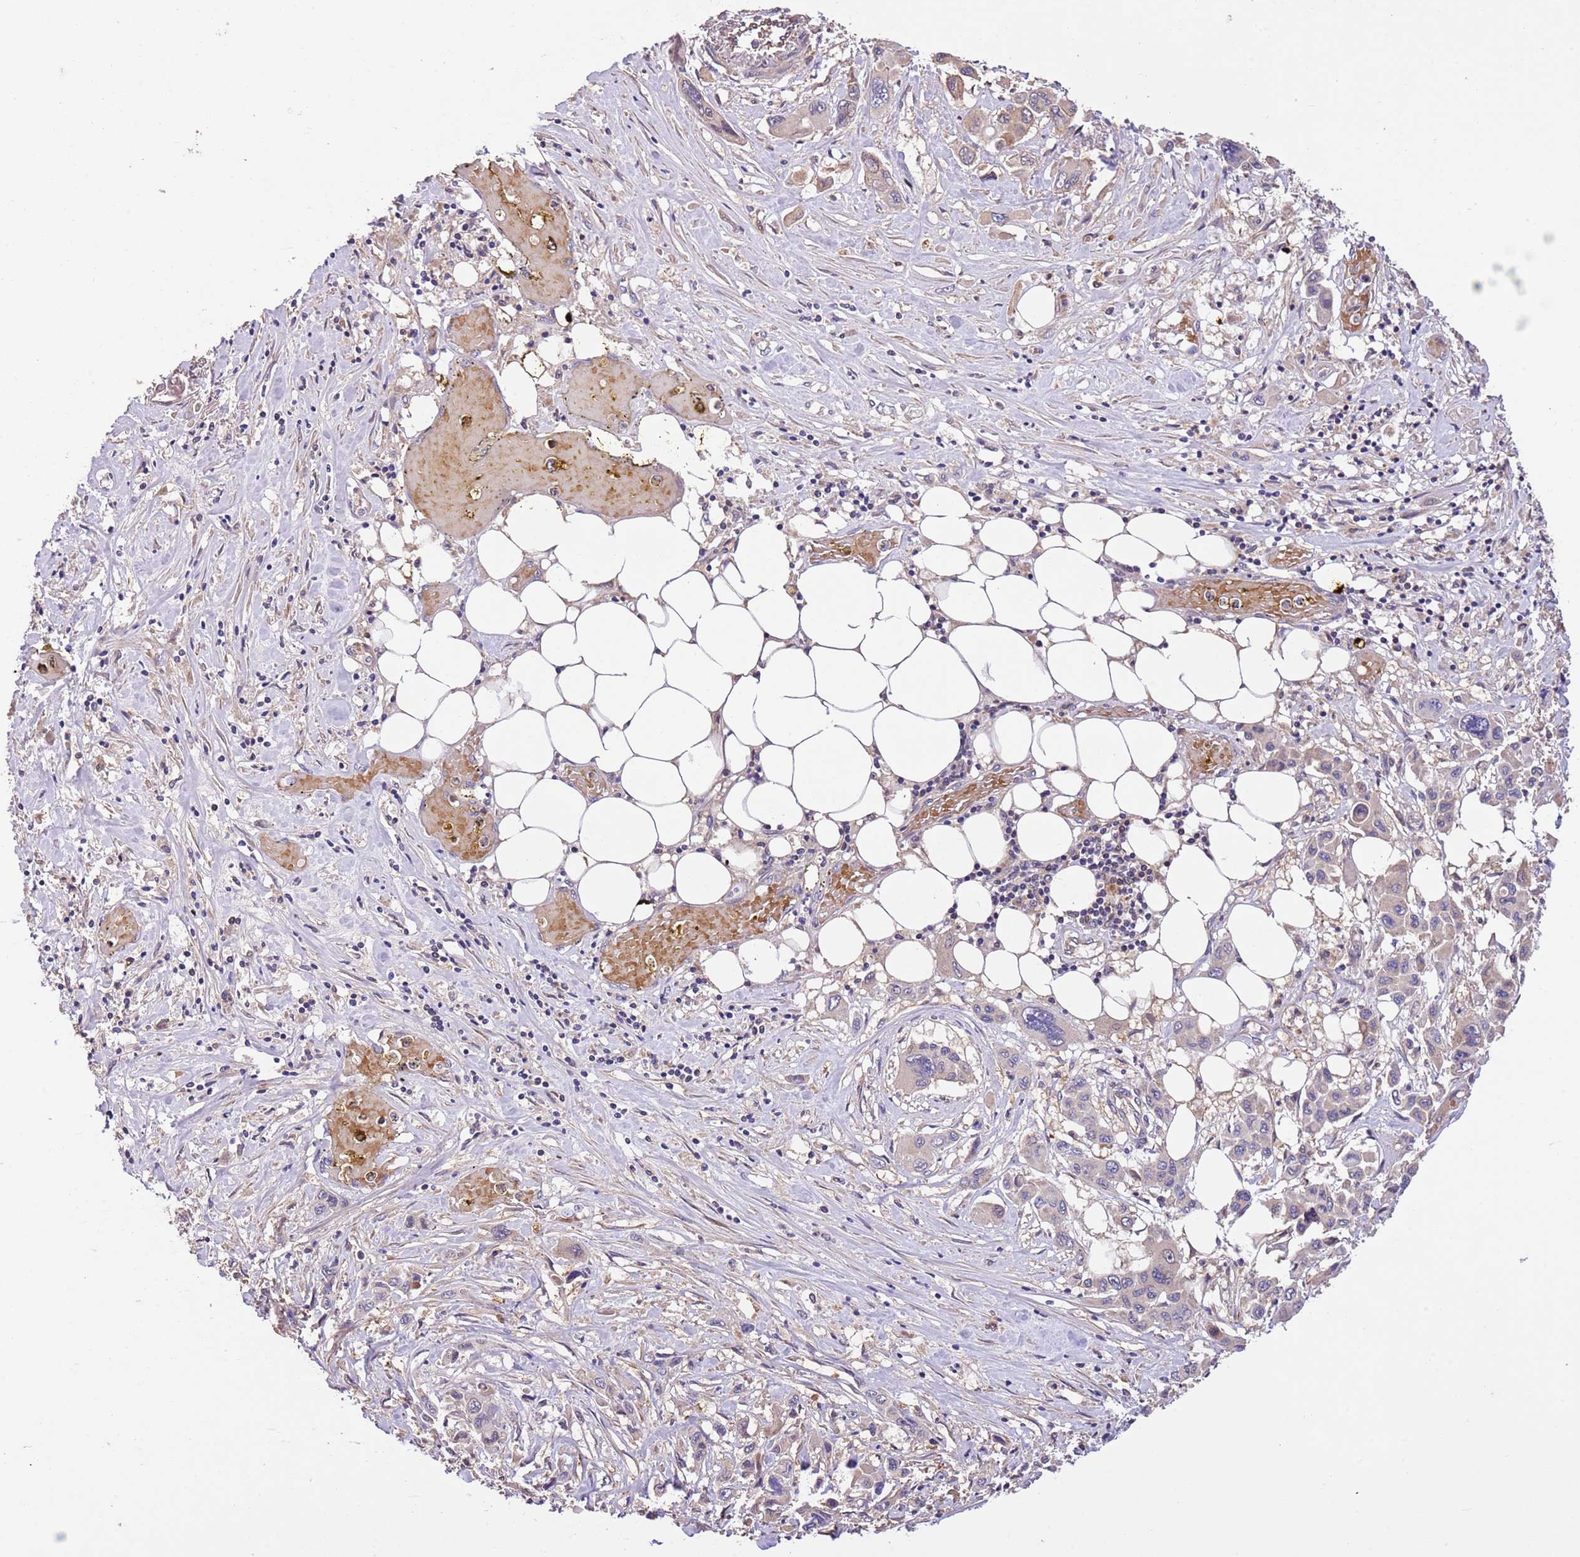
{"staining": {"intensity": "weak", "quantity": "<25%", "location": "cytoplasmic/membranous"}, "tissue": "pancreatic cancer", "cell_type": "Tumor cells", "image_type": "cancer", "snomed": [{"axis": "morphology", "description": "Adenocarcinoma, NOS"}, {"axis": "topography", "description": "Pancreas"}], "caption": "A micrograph of adenocarcinoma (pancreatic) stained for a protein displays no brown staining in tumor cells.", "gene": "FAM89B", "patient": {"sex": "male", "age": 92}}